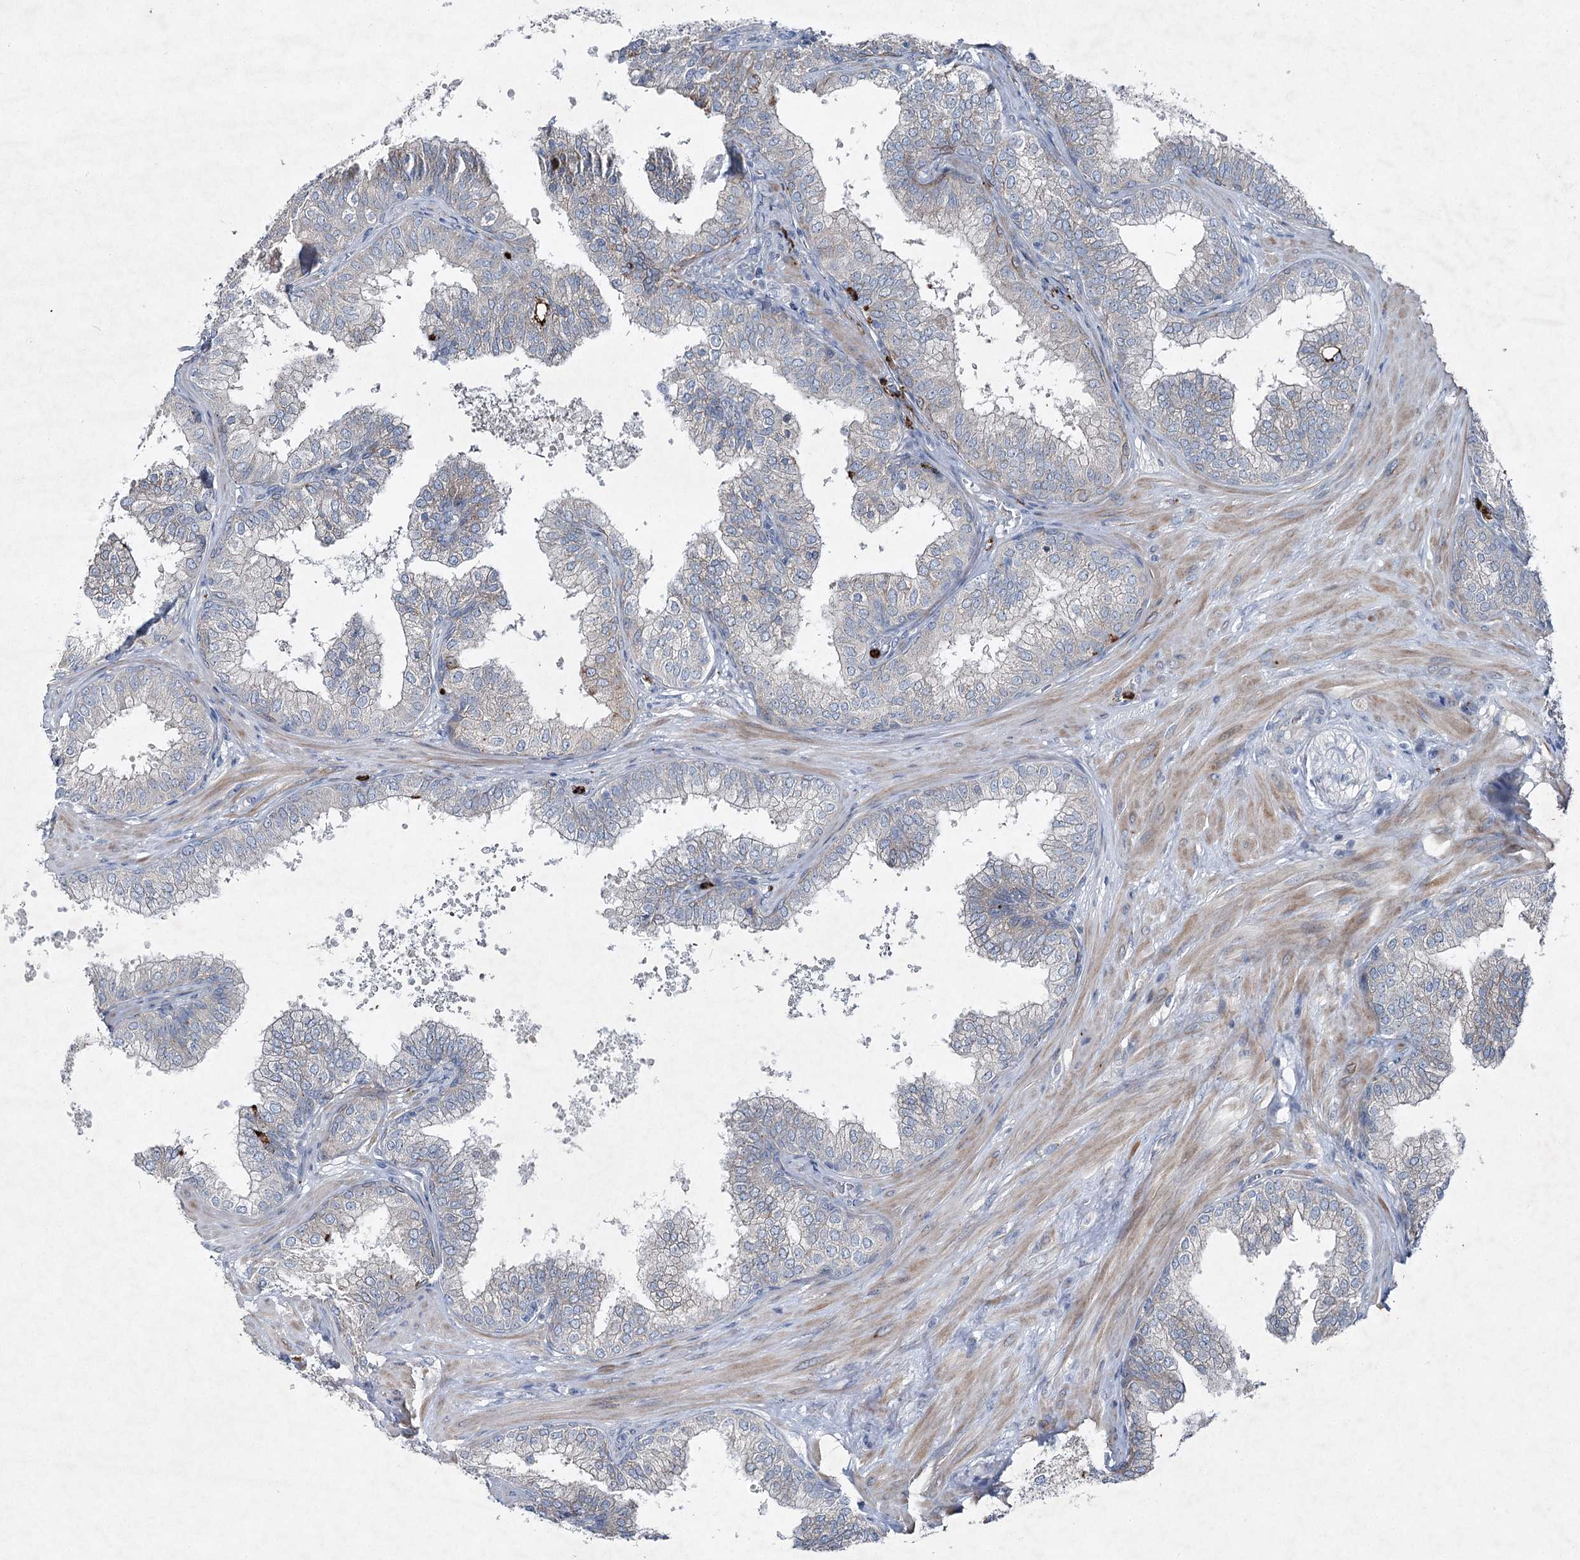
{"staining": {"intensity": "negative", "quantity": "none", "location": "none"}, "tissue": "prostate", "cell_type": "Glandular cells", "image_type": "normal", "snomed": [{"axis": "morphology", "description": "Normal tissue, NOS"}, {"axis": "topography", "description": "Prostate"}], "caption": "DAB (3,3'-diaminobenzidine) immunohistochemical staining of benign prostate reveals no significant positivity in glandular cells.", "gene": "ENSG00000285330", "patient": {"sex": "male", "age": 60}}